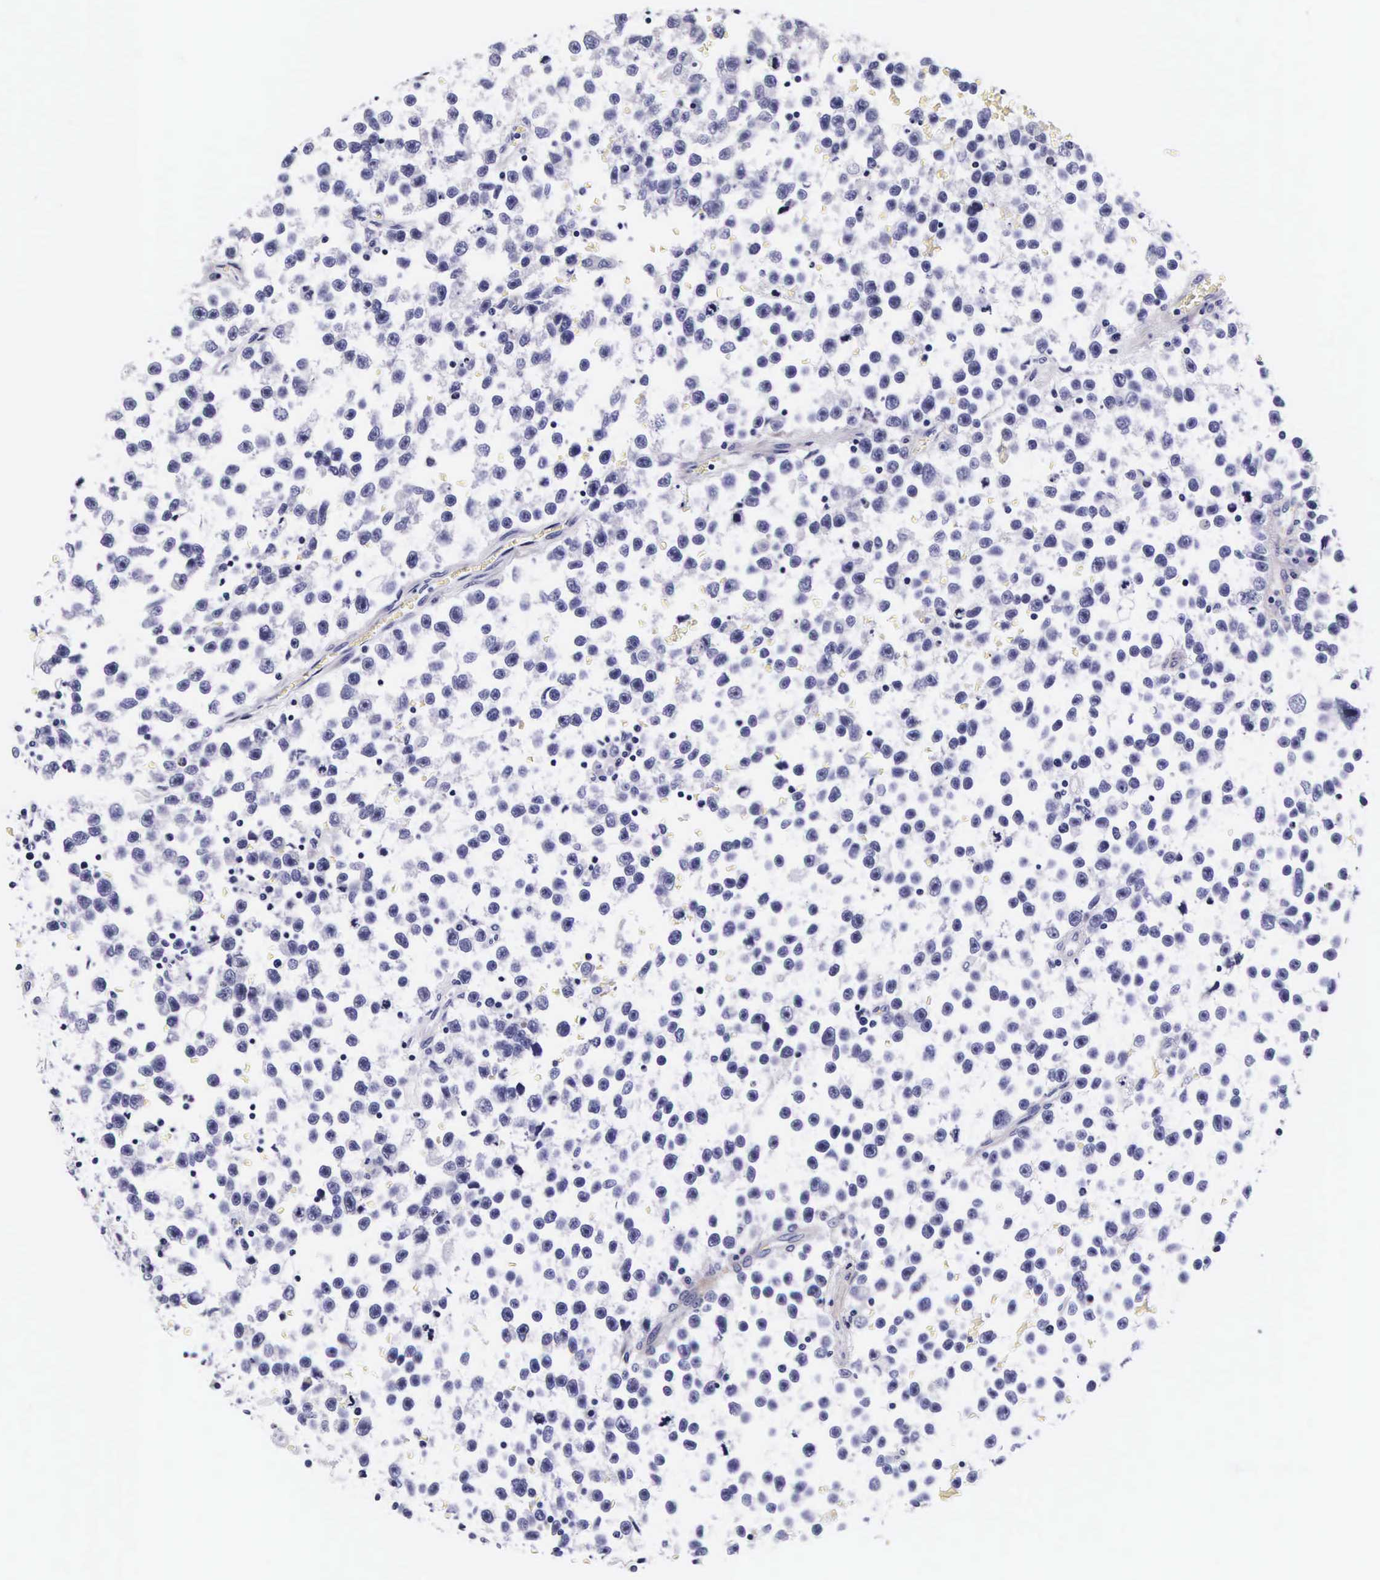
{"staining": {"intensity": "negative", "quantity": "none", "location": "none"}, "tissue": "testis cancer", "cell_type": "Tumor cells", "image_type": "cancer", "snomed": [{"axis": "morphology", "description": "Seminoma, NOS"}, {"axis": "topography", "description": "Testis"}], "caption": "This is an immunohistochemistry micrograph of human seminoma (testis). There is no positivity in tumor cells.", "gene": "UPRT", "patient": {"sex": "male", "age": 33}}